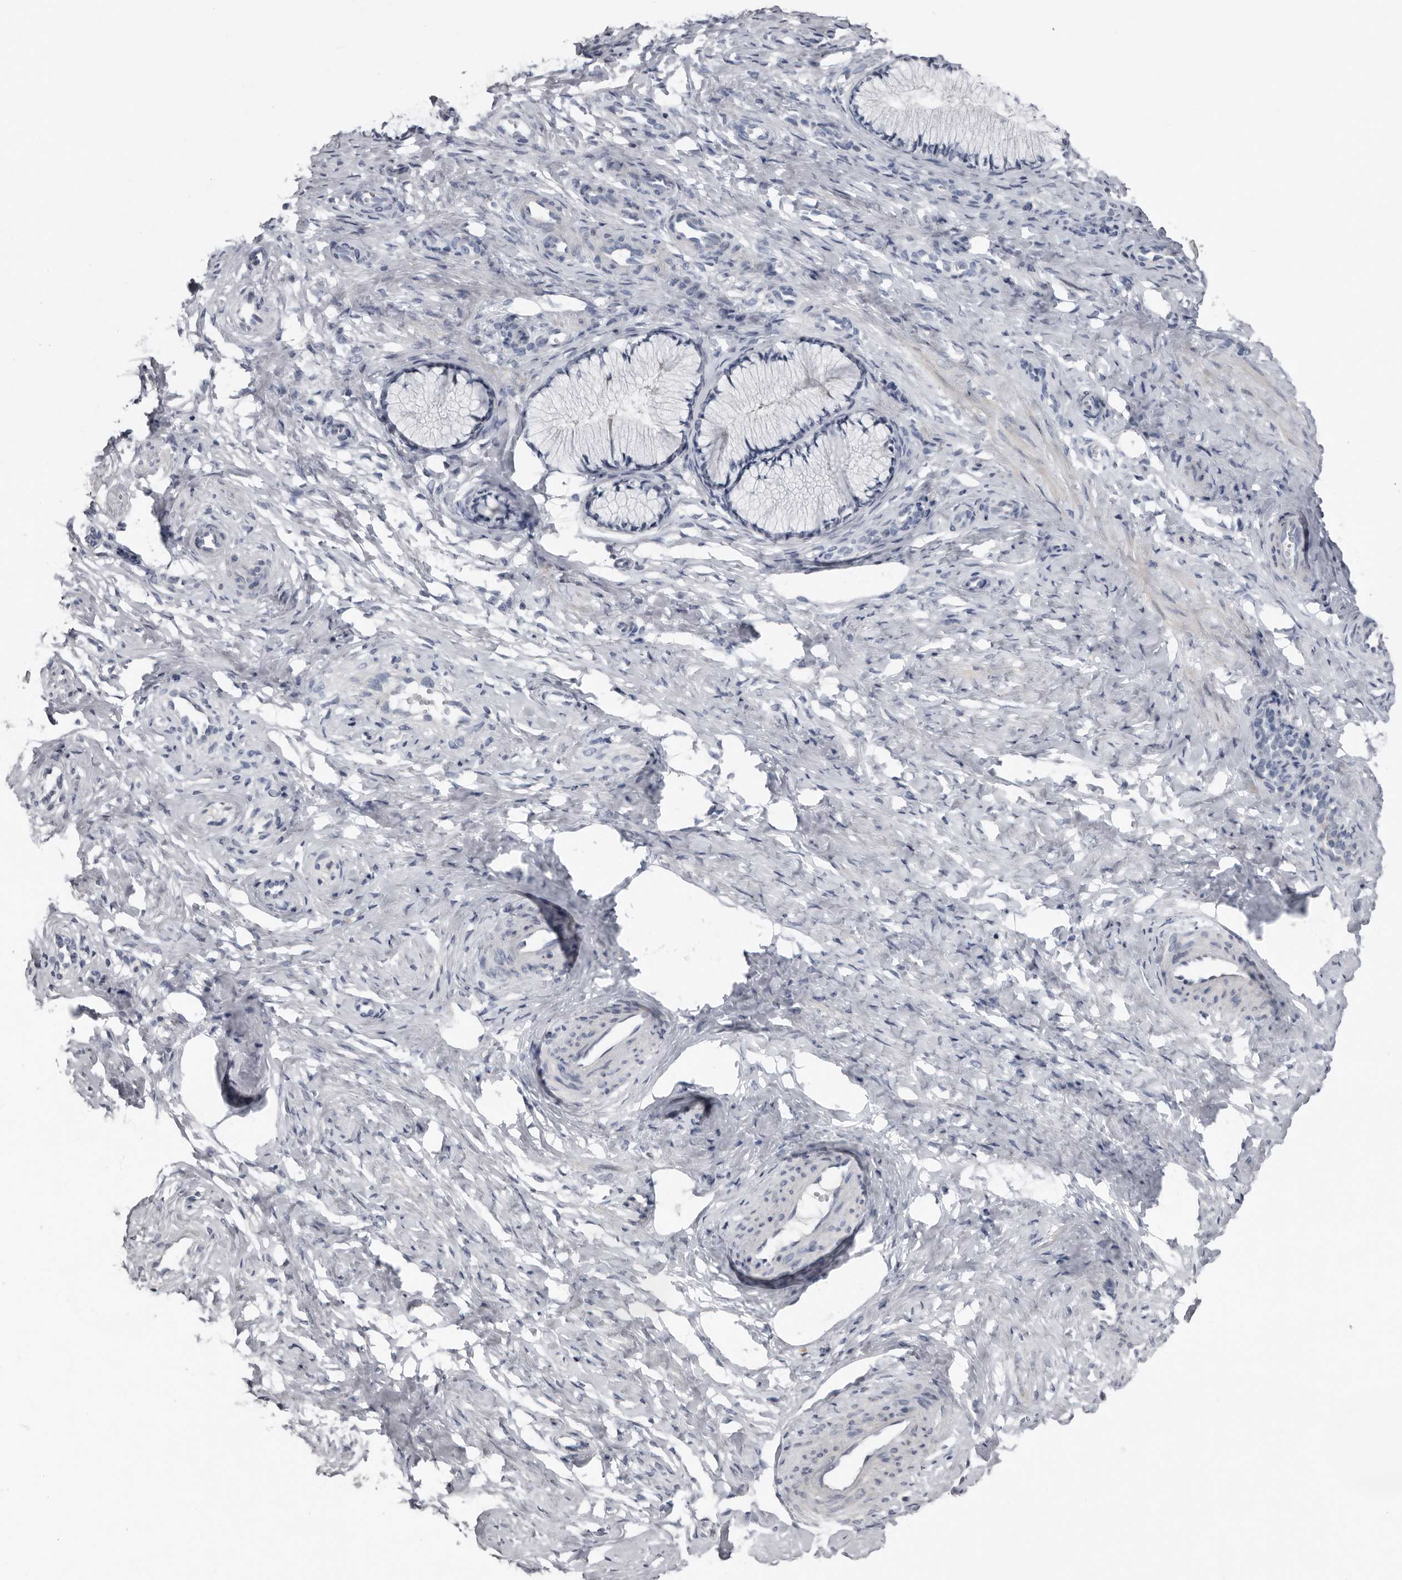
{"staining": {"intensity": "negative", "quantity": "none", "location": "none"}, "tissue": "cervix", "cell_type": "Glandular cells", "image_type": "normal", "snomed": [{"axis": "morphology", "description": "Normal tissue, NOS"}, {"axis": "topography", "description": "Cervix"}], "caption": "Immunohistochemistry (IHC) photomicrograph of unremarkable cervix stained for a protein (brown), which shows no staining in glandular cells.", "gene": "FABP7", "patient": {"sex": "female", "age": 27}}